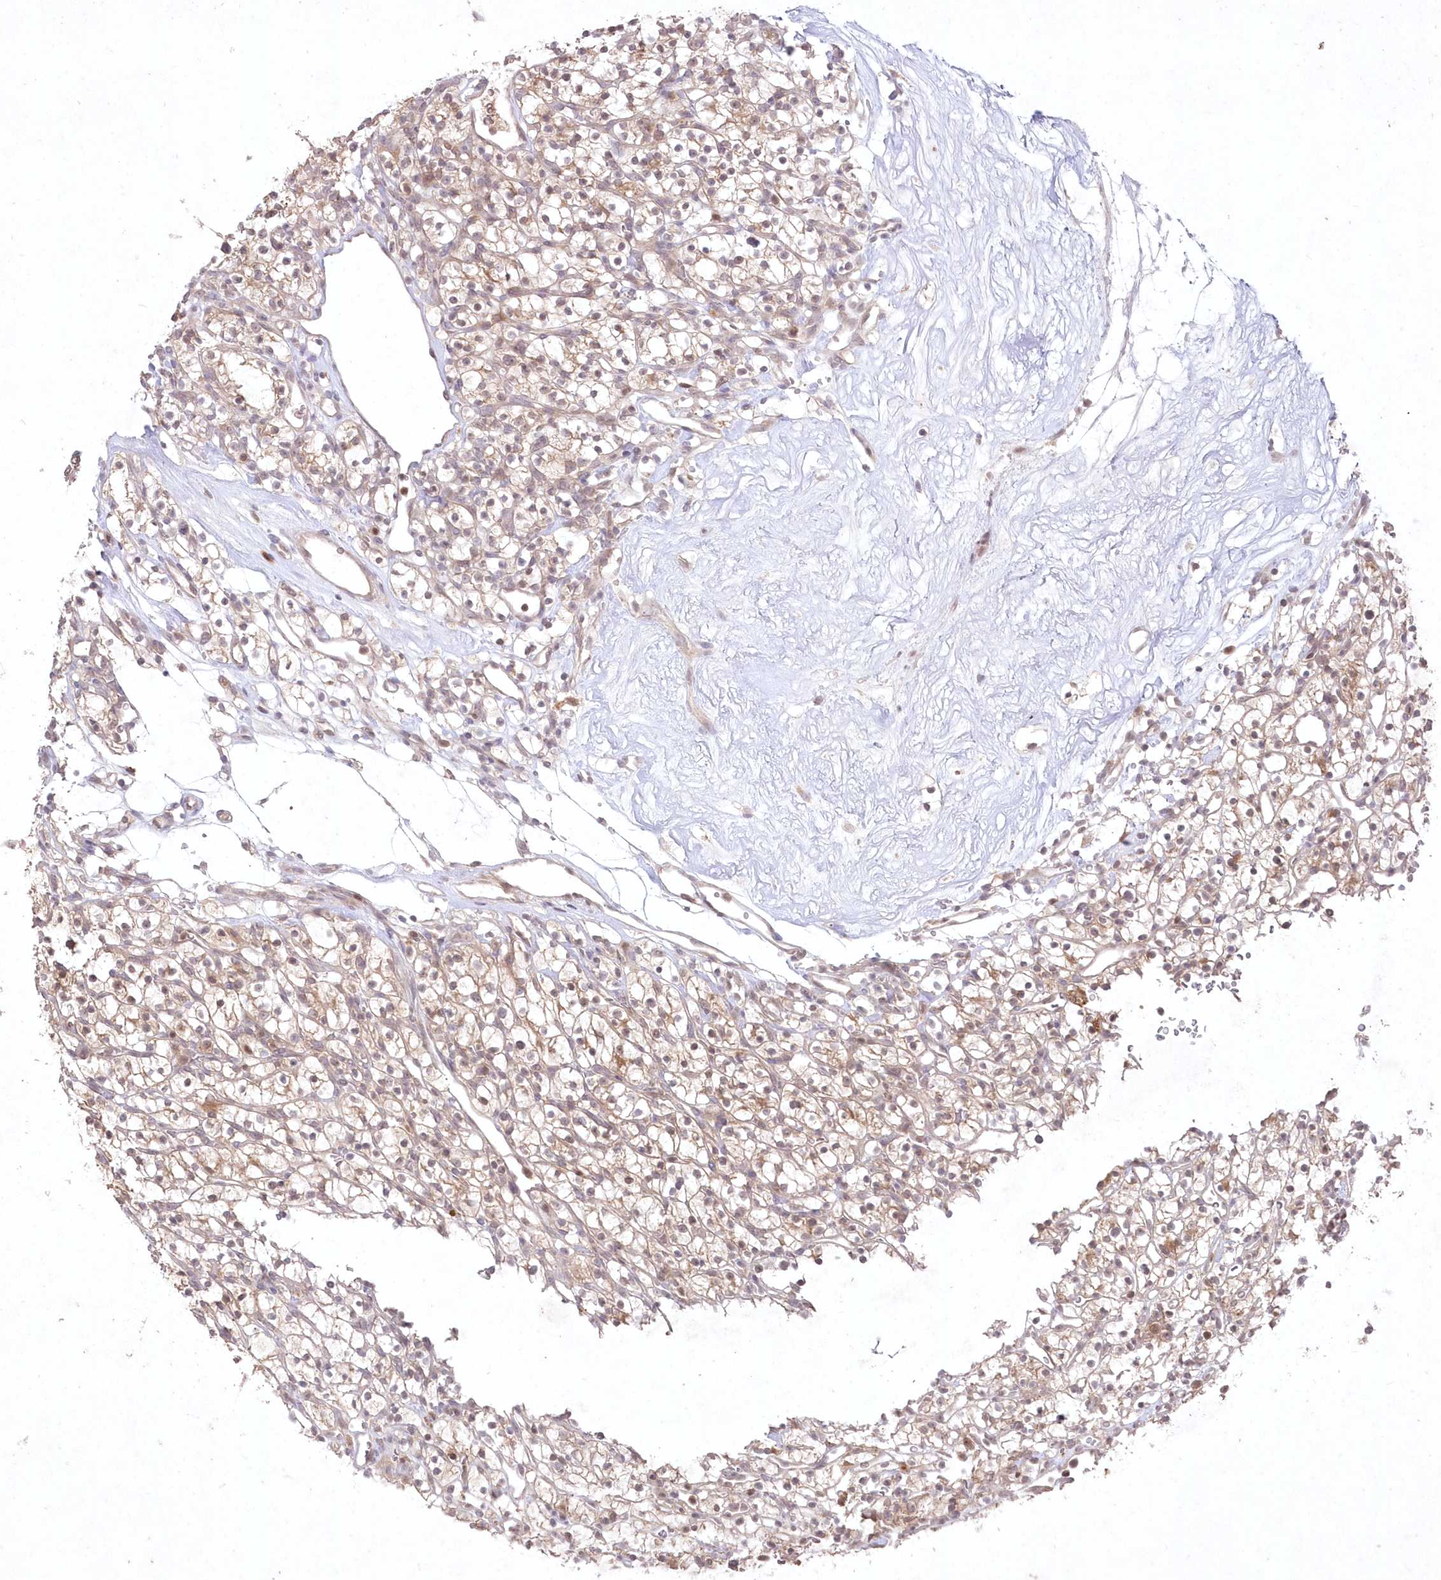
{"staining": {"intensity": "moderate", "quantity": ">75%", "location": "cytoplasmic/membranous"}, "tissue": "renal cancer", "cell_type": "Tumor cells", "image_type": "cancer", "snomed": [{"axis": "morphology", "description": "Adenocarcinoma, NOS"}, {"axis": "topography", "description": "Kidney"}], "caption": "Human renal cancer (adenocarcinoma) stained for a protein (brown) demonstrates moderate cytoplasmic/membranous positive expression in approximately >75% of tumor cells.", "gene": "ASCC1", "patient": {"sex": "female", "age": 57}}